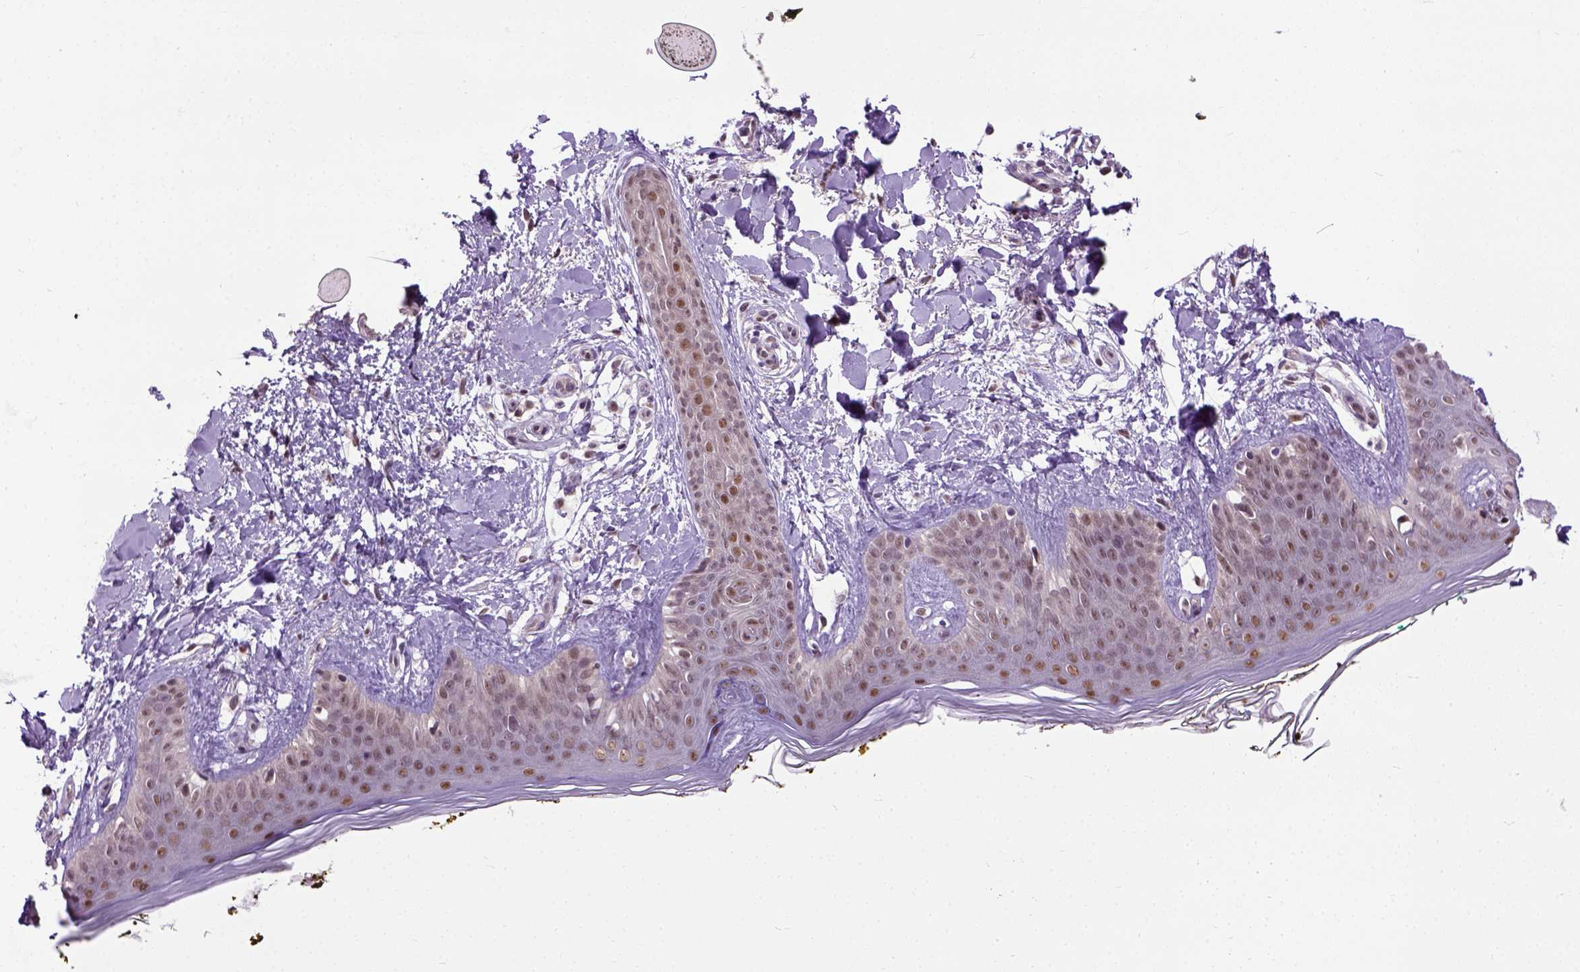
{"staining": {"intensity": "moderate", "quantity": ">75%", "location": "nuclear"}, "tissue": "skin", "cell_type": "Fibroblasts", "image_type": "normal", "snomed": [{"axis": "morphology", "description": "Normal tissue, NOS"}, {"axis": "topography", "description": "Skin"}], "caption": "This micrograph demonstrates immunohistochemistry (IHC) staining of benign skin, with medium moderate nuclear staining in about >75% of fibroblasts.", "gene": "UBA3", "patient": {"sex": "female", "age": 34}}